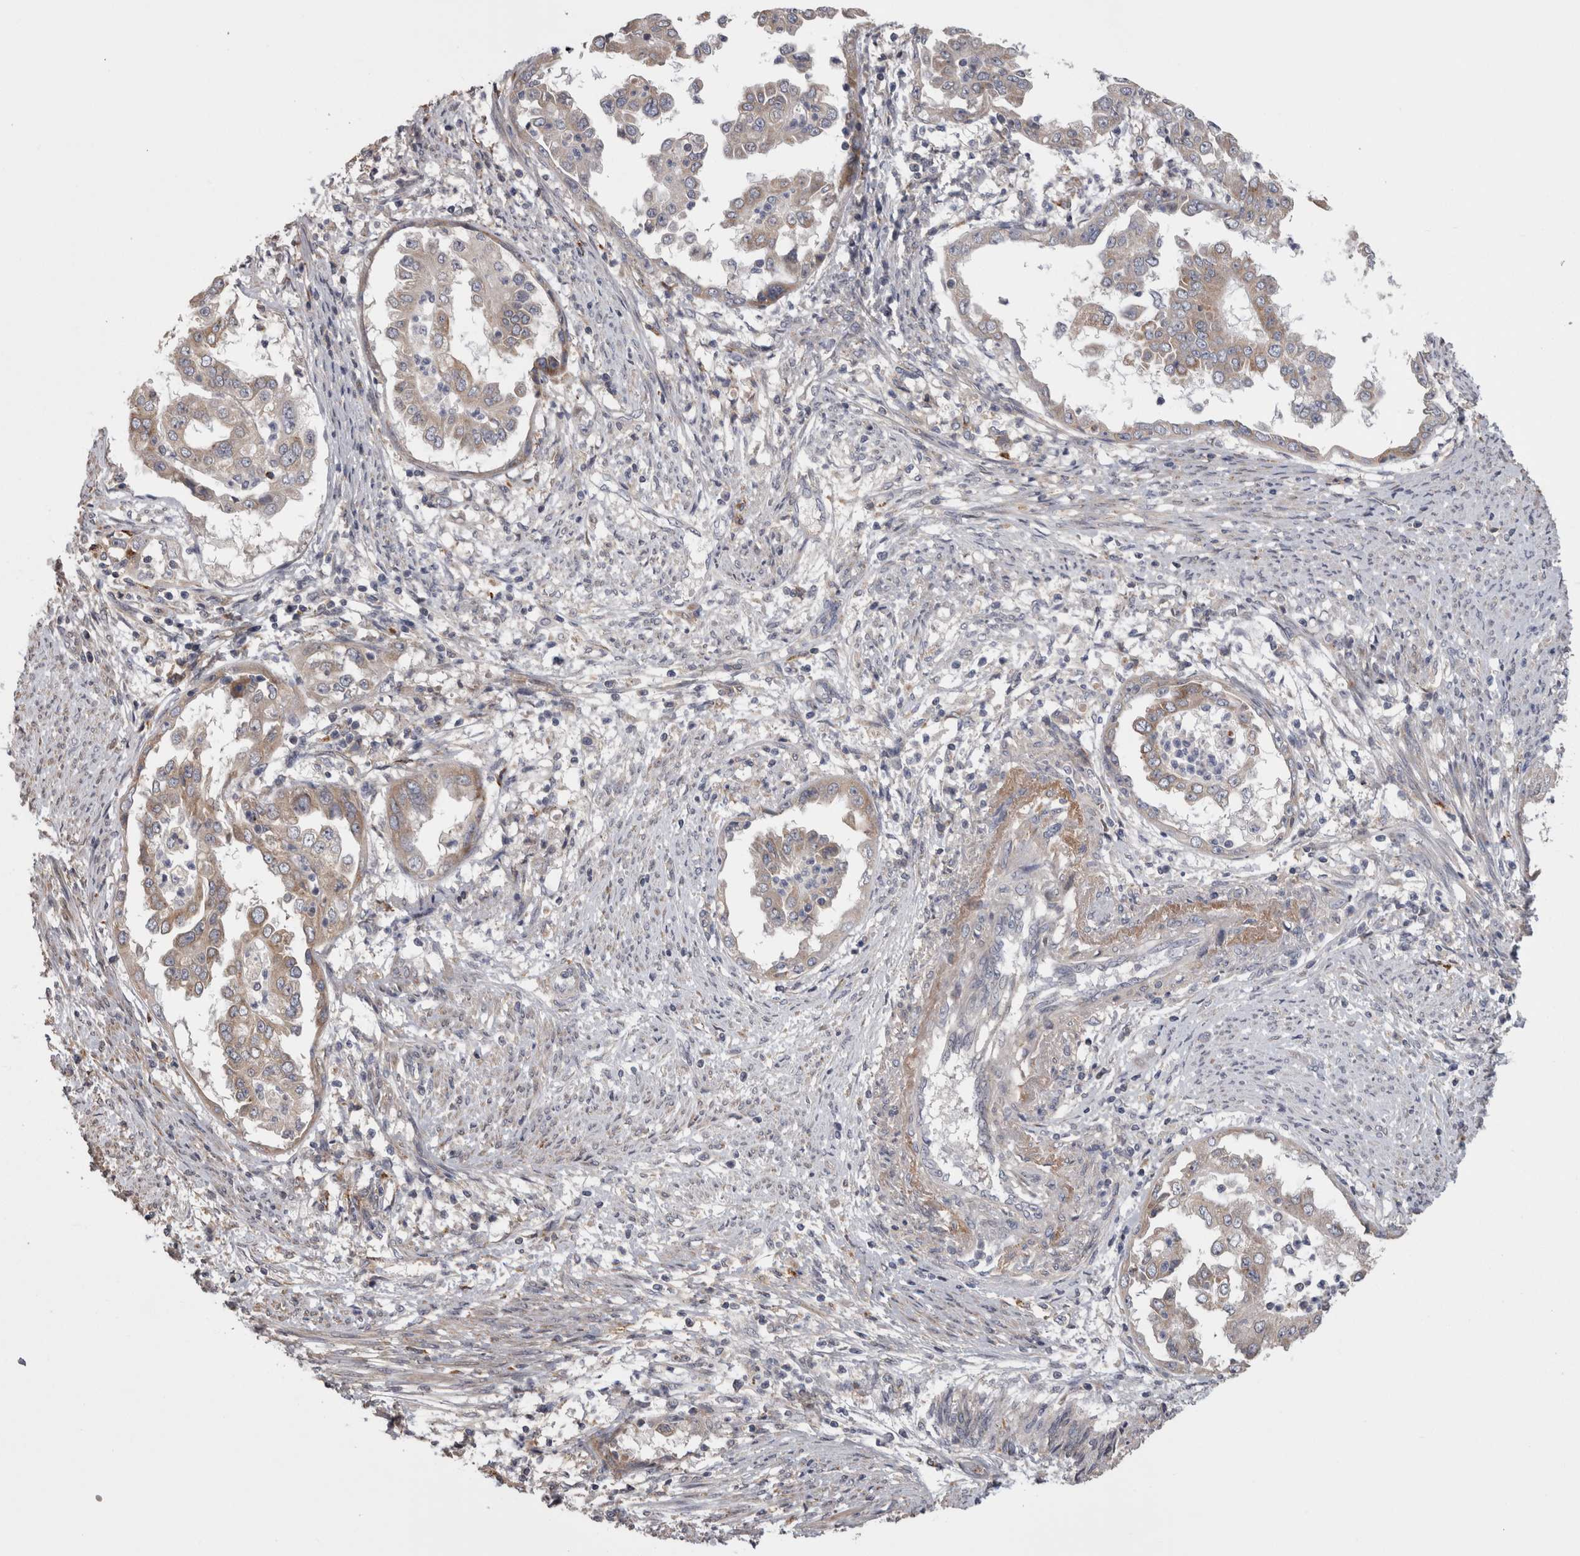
{"staining": {"intensity": "weak", "quantity": "<25%", "location": "cytoplasmic/membranous"}, "tissue": "endometrial cancer", "cell_type": "Tumor cells", "image_type": "cancer", "snomed": [{"axis": "morphology", "description": "Adenocarcinoma, NOS"}, {"axis": "topography", "description": "Endometrium"}], "caption": "Tumor cells are negative for protein expression in human endometrial cancer. The staining is performed using DAB brown chromogen with nuclei counter-stained in using hematoxylin.", "gene": "STC1", "patient": {"sex": "female", "age": 85}}